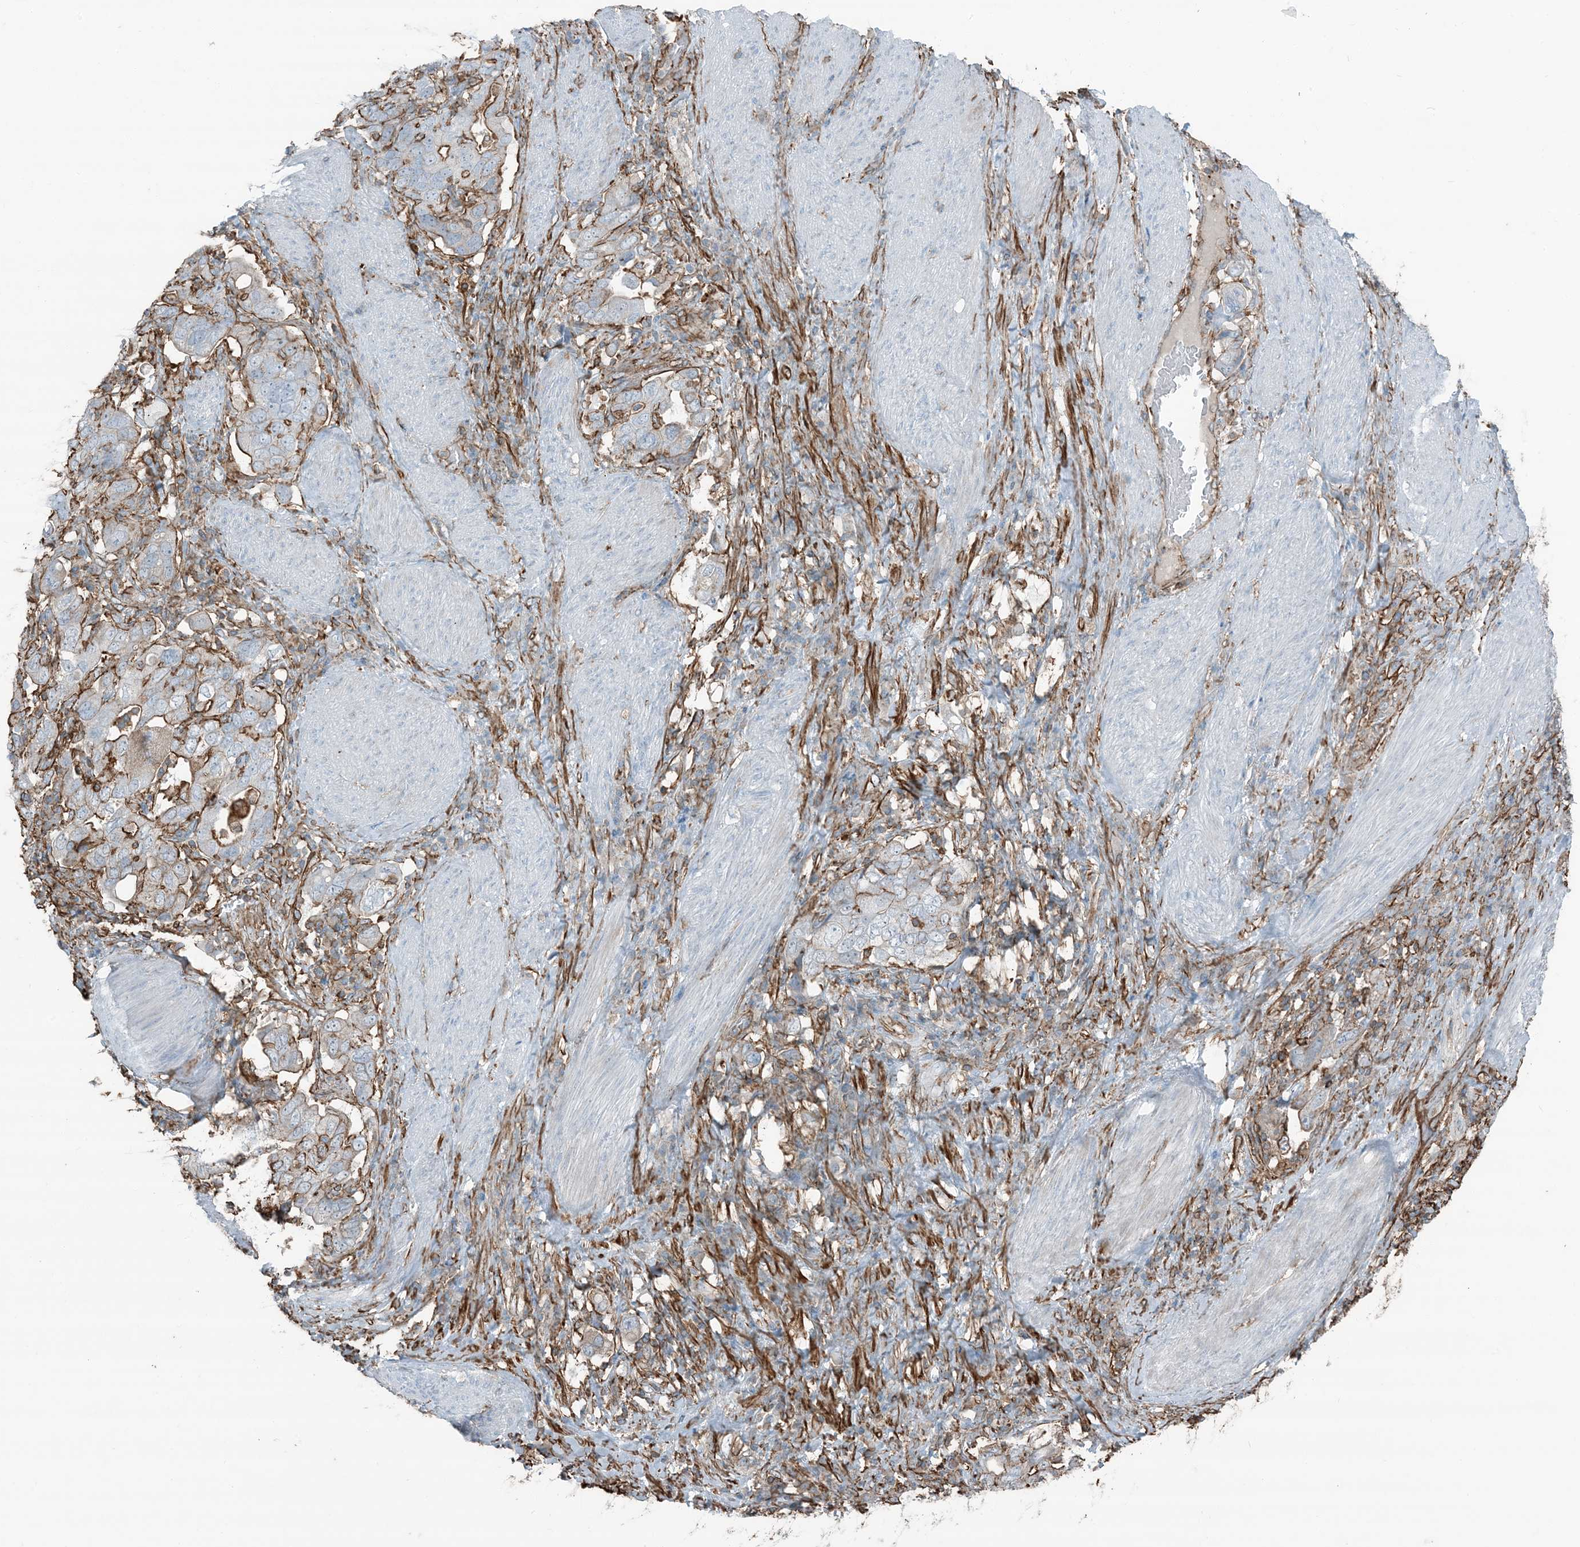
{"staining": {"intensity": "moderate", "quantity": "25%-75%", "location": "cytoplasmic/membranous"}, "tissue": "stomach cancer", "cell_type": "Tumor cells", "image_type": "cancer", "snomed": [{"axis": "morphology", "description": "Adenocarcinoma, NOS"}, {"axis": "topography", "description": "Stomach, upper"}], "caption": "Immunohistochemistry (IHC) of stomach cancer demonstrates medium levels of moderate cytoplasmic/membranous expression in about 25%-75% of tumor cells.", "gene": "APOBEC3C", "patient": {"sex": "male", "age": 62}}